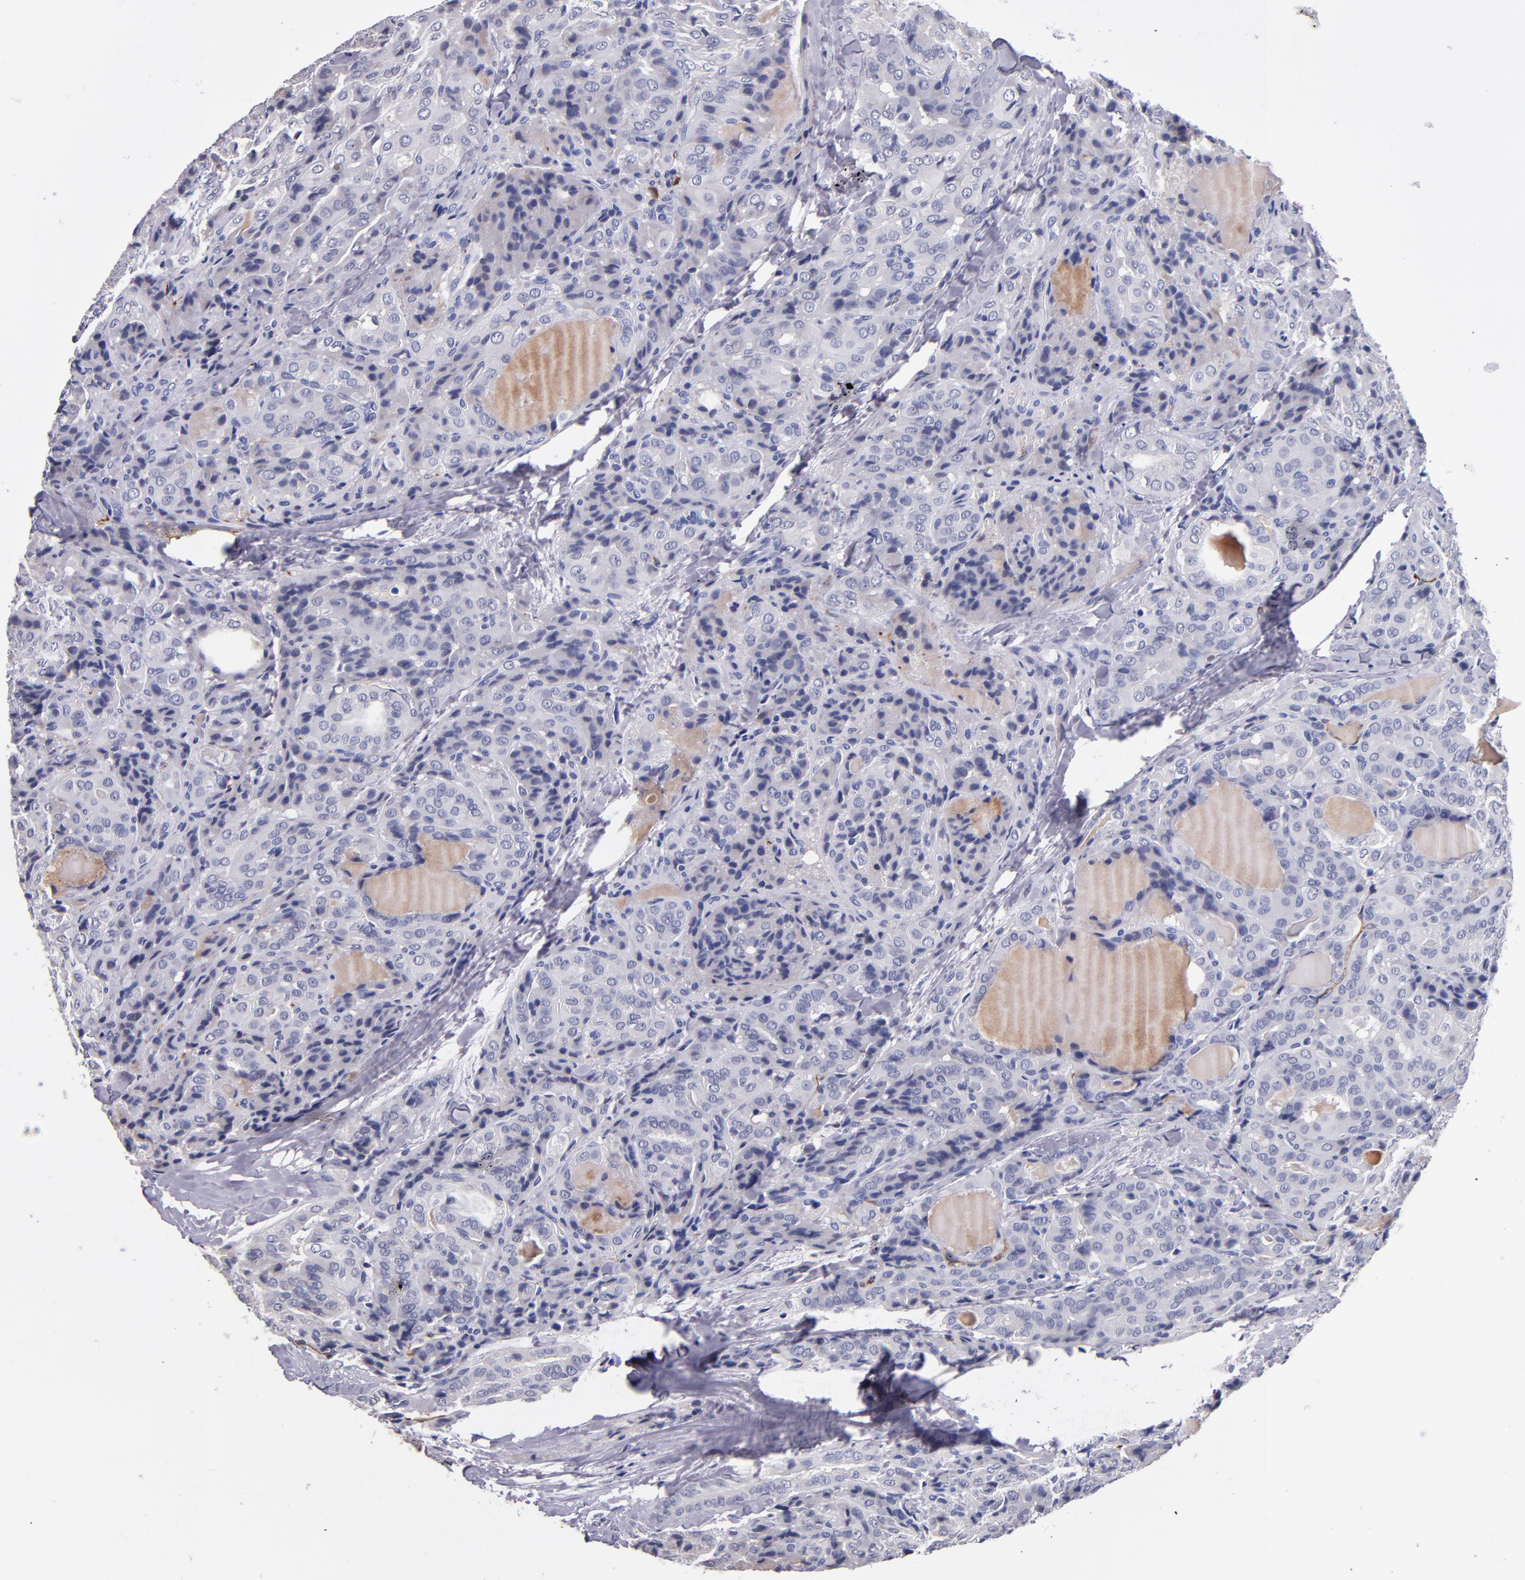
{"staining": {"intensity": "negative", "quantity": "none", "location": "none"}, "tissue": "thyroid cancer", "cell_type": "Tumor cells", "image_type": "cancer", "snomed": [{"axis": "morphology", "description": "Papillary adenocarcinoma, NOS"}, {"axis": "topography", "description": "Thyroid gland"}], "caption": "Tumor cells show no significant protein expression in thyroid papillary adenocarcinoma.", "gene": "SELP", "patient": {"sex": "female", "age": 71}}